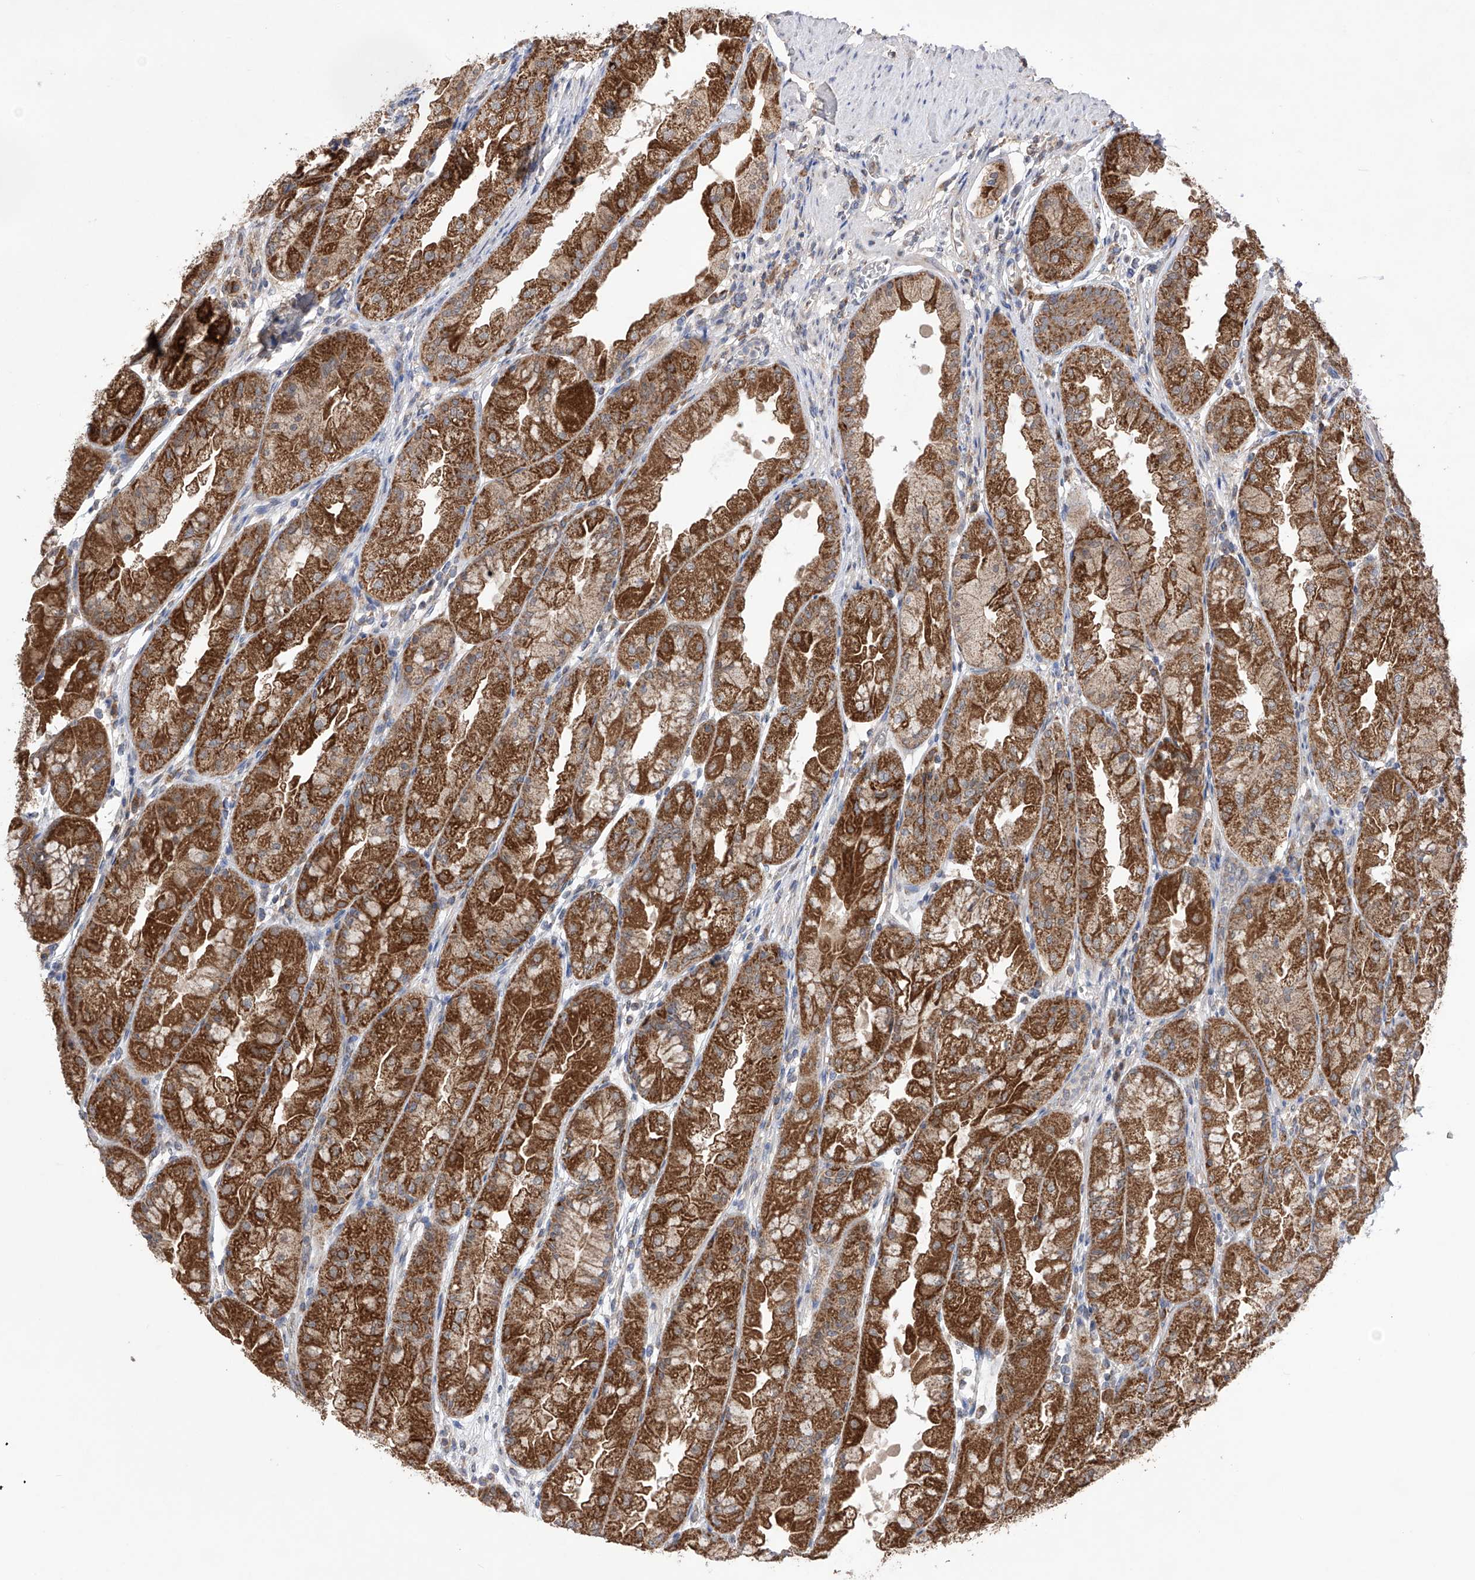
{"staining": {"intensity": "strong", "quantity": ">75%", "location": "cytoplasmic/membranous"}, "tissue": "stomach", "cell_type": "Glandular cells", "image_type": "normal", "snomed": [{"axis": "morphology", "description": "Normal tissue, NOS"}, {"axis": "topography", "description": "Stomach, upper"}], "caption": "Stomach stained for a protein demonstrates strong cytoplasmic/membranous positivity in glandular cells.", "gene": "SDHAF4", "patient": {"sex": "male", "age": 47}}